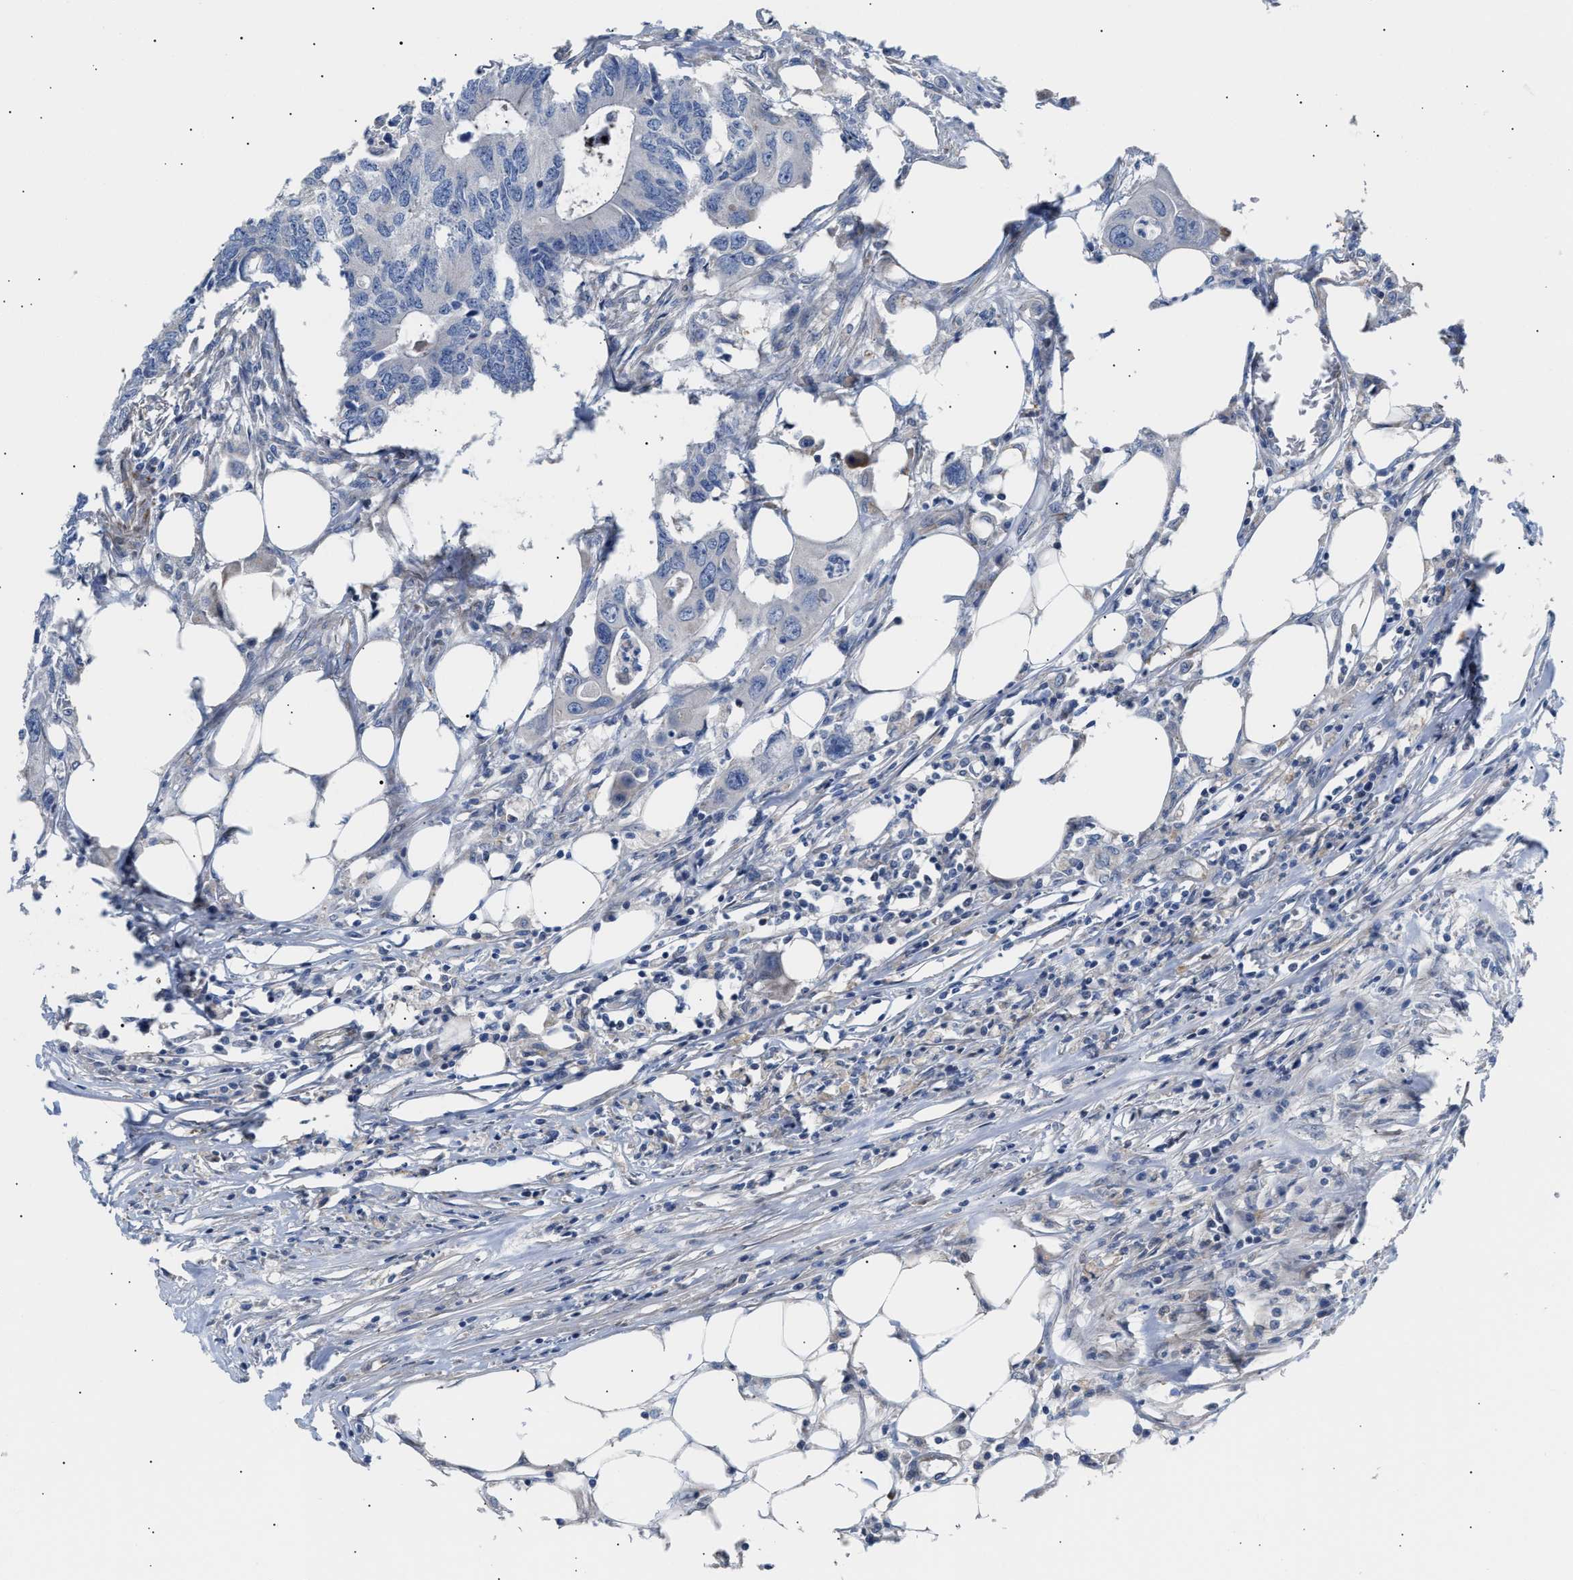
{"staining": {"intensity": "negative", "quantity": "none", "location": "none"}, "tissue": "colorectal cancer", "cell_type": "Tumor cells", "image_type": "cancer", "snomed": [{"axis": "morphology", "description": "Adenocarcinoma, NOS"}, {"axis": "topography", "description": "Colon"}], "caption": "A micrograph of human colorectal cancer is negative for staining in tumor cells.", "gene": "TFPI", "patient": {"sex": "male", "age": 71}}